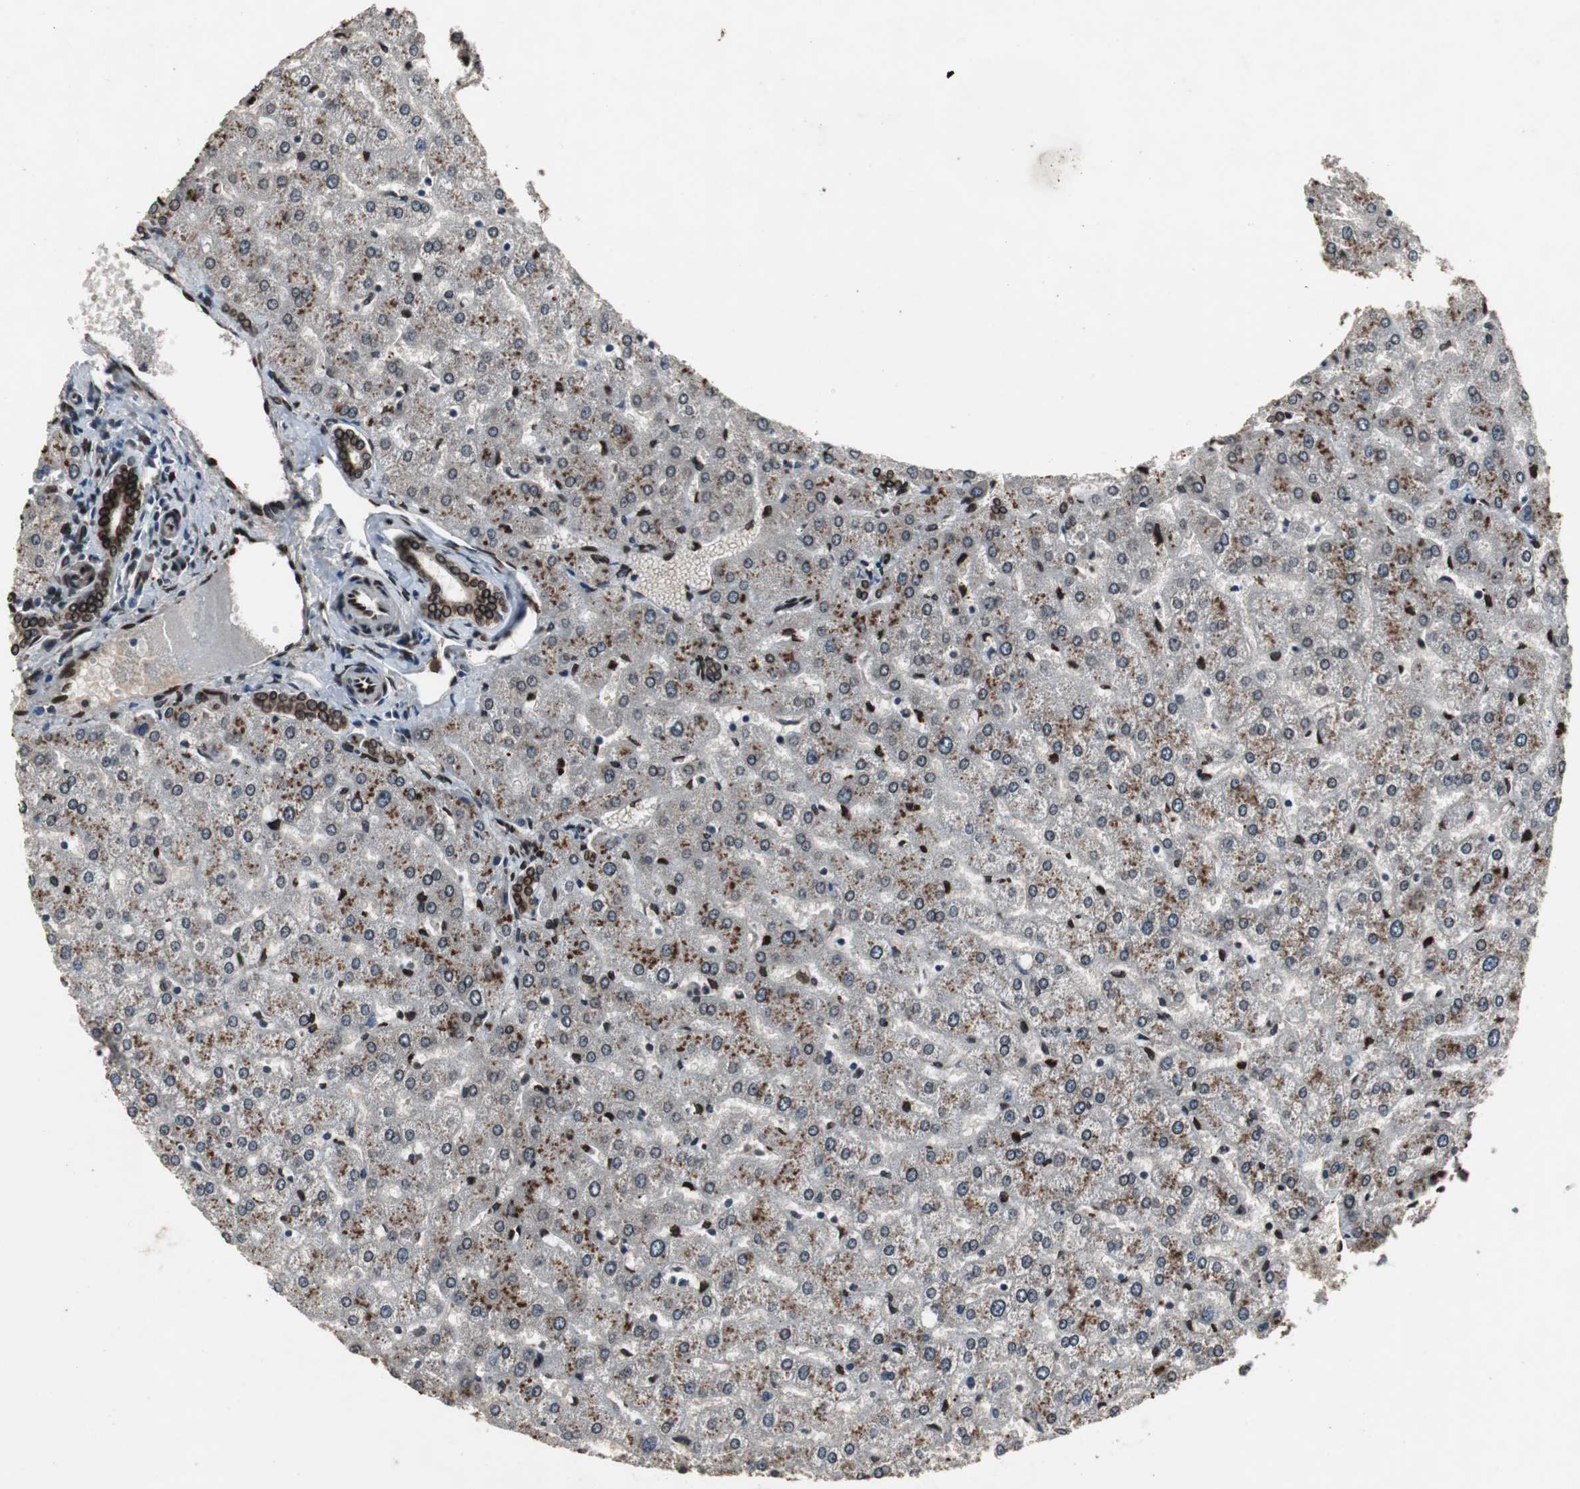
{"staining": {"intensity": "strong", "quantity": ">75%", "location": "cytoplasmic/membranous,nuclear"}, "tissue": "liver", "cell_type": "Cholangiocytes", "image_type": "normal", "snomed": [{"axis": "morphology", "description": "Normal tissue, NOS"}, {"axis": "morphology", "description": "Fibrosis, NOS"}, {"axis": "topography", "description": "Liver"}], "caption": "DAB immunohistochemical staining of benign liver exhibits strong cytoplasmic/membranous,nuclear protein positivity in about >75% of cholangiocytes. (Stains: DAB in brown, nuclei in blue, Microscopy: brightfield microscopy at high magnification).", "gene": "LMNA", "patient": {"sex": "female", "age": 29}}